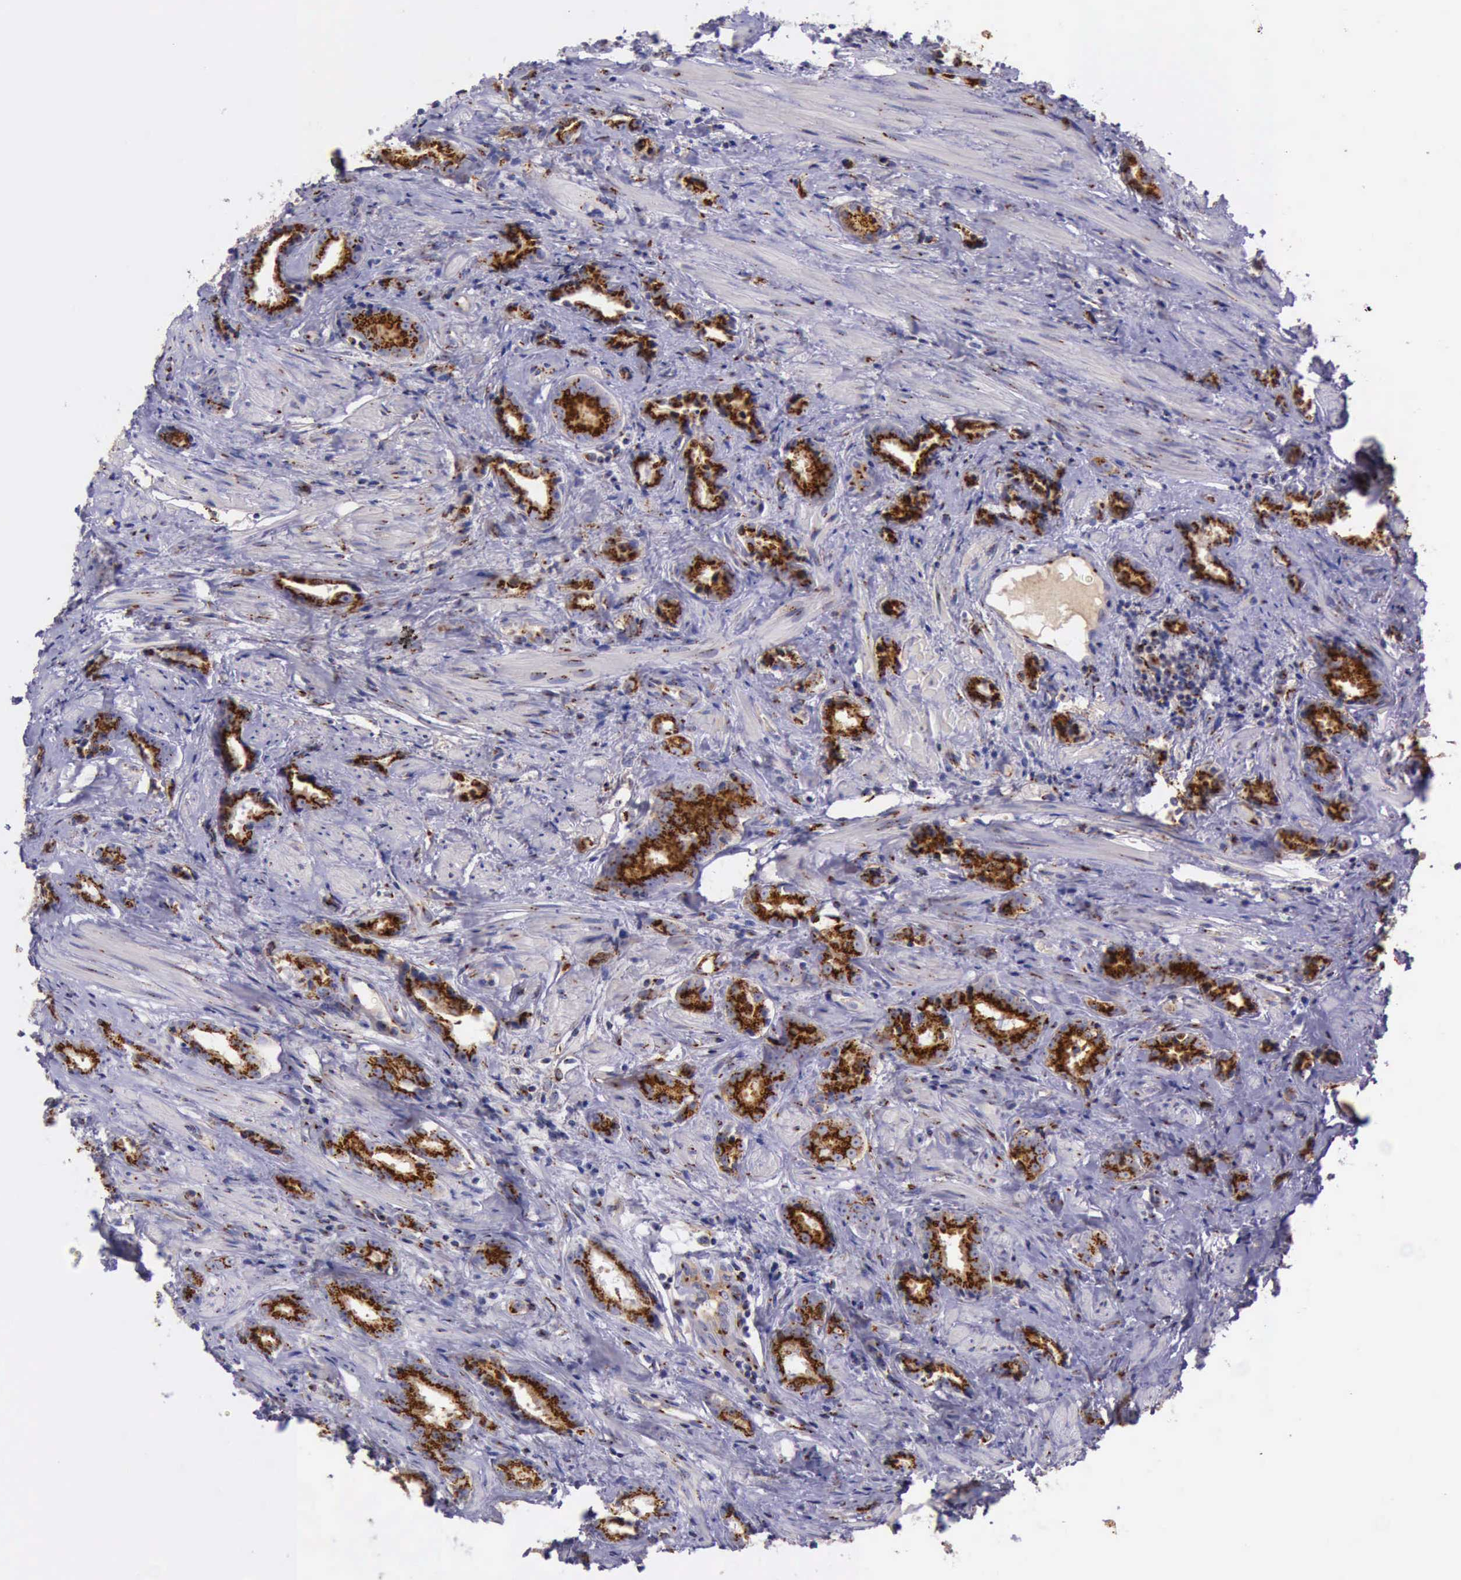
{"staining": {"intensity": "strong", "quantity": ">75%", "location": "cytoplasmic/membranous"}, "tissue": "prostate cancer", "cell_type": "Tumor cells", "image_type": "cancer", "snomed": [{"axis": "morphology", "description": "Adenocarcinoma, Medium grade"}, {"axis": "topography", "description": "Prostate"}], "caption": "Immunohistochemical staining of prostate adenocarcinoma (medium-grade) demonstrates high levels of strong cytoplasmic/membranous protein positivity in about >75% of tumor cells.", "gene": "GOLGA5", "patient": {"sex": "male", "age": 53}}